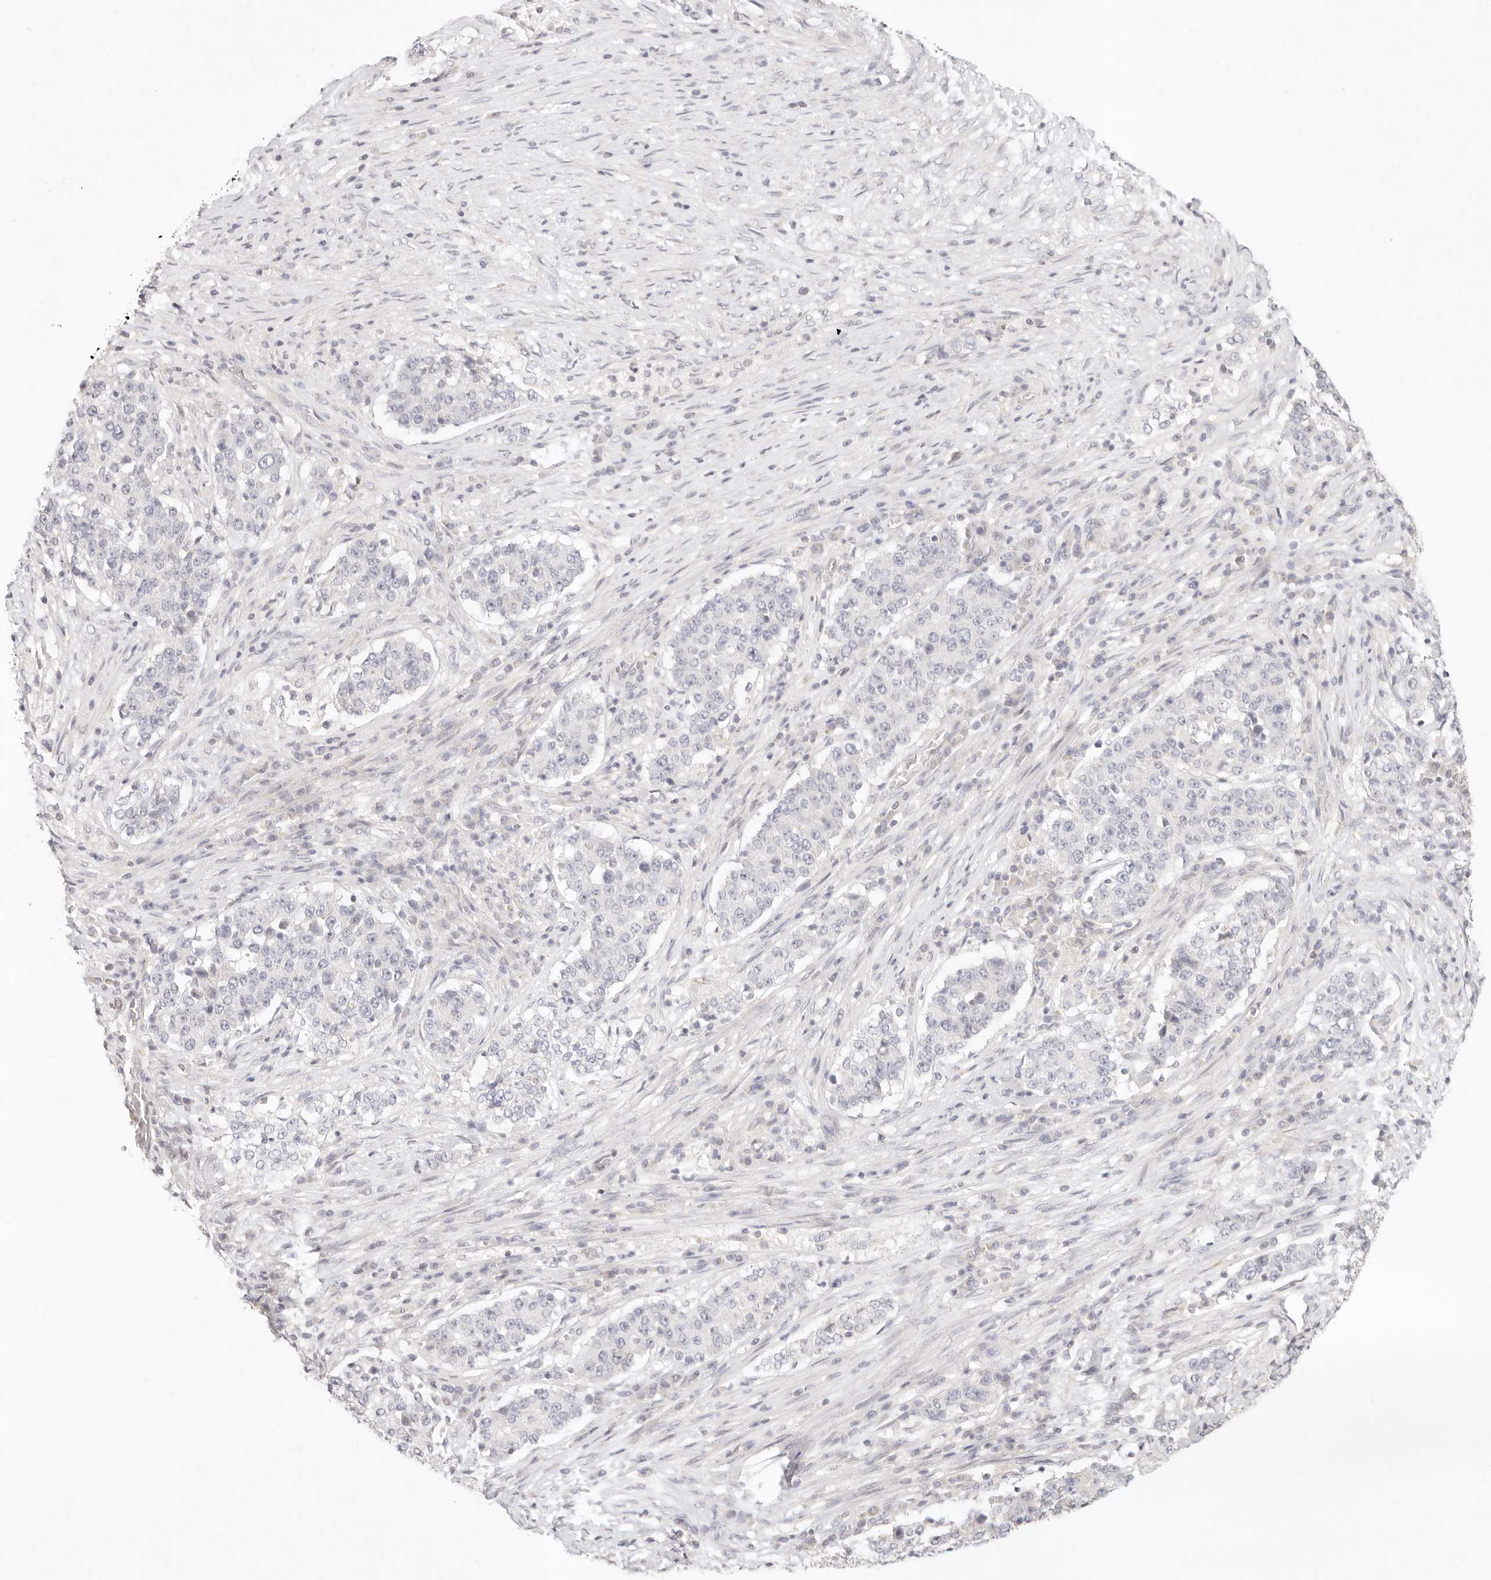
{"staining": {"intensity": "negative", "quantity": "none", "location": "none"}, "tissue": "stomach cancer", "cell_type": "Tumor cells", "image_type": "cancer", "snomed": [{"axis": "morphology", "description": "Adenocarcinoma, NOS"}, {"axis": "topography", "description": "Stomach"}], "caption": "Immunohistochemistry histopathology image of neoplastic tissue: stomach cancer stained with DAB (3,3'-diaminobenzidine) demonstrates no significant protein staining in tumor cells.", "gene": "GPR156", "patient": {"sex": "male", "age": 59}}